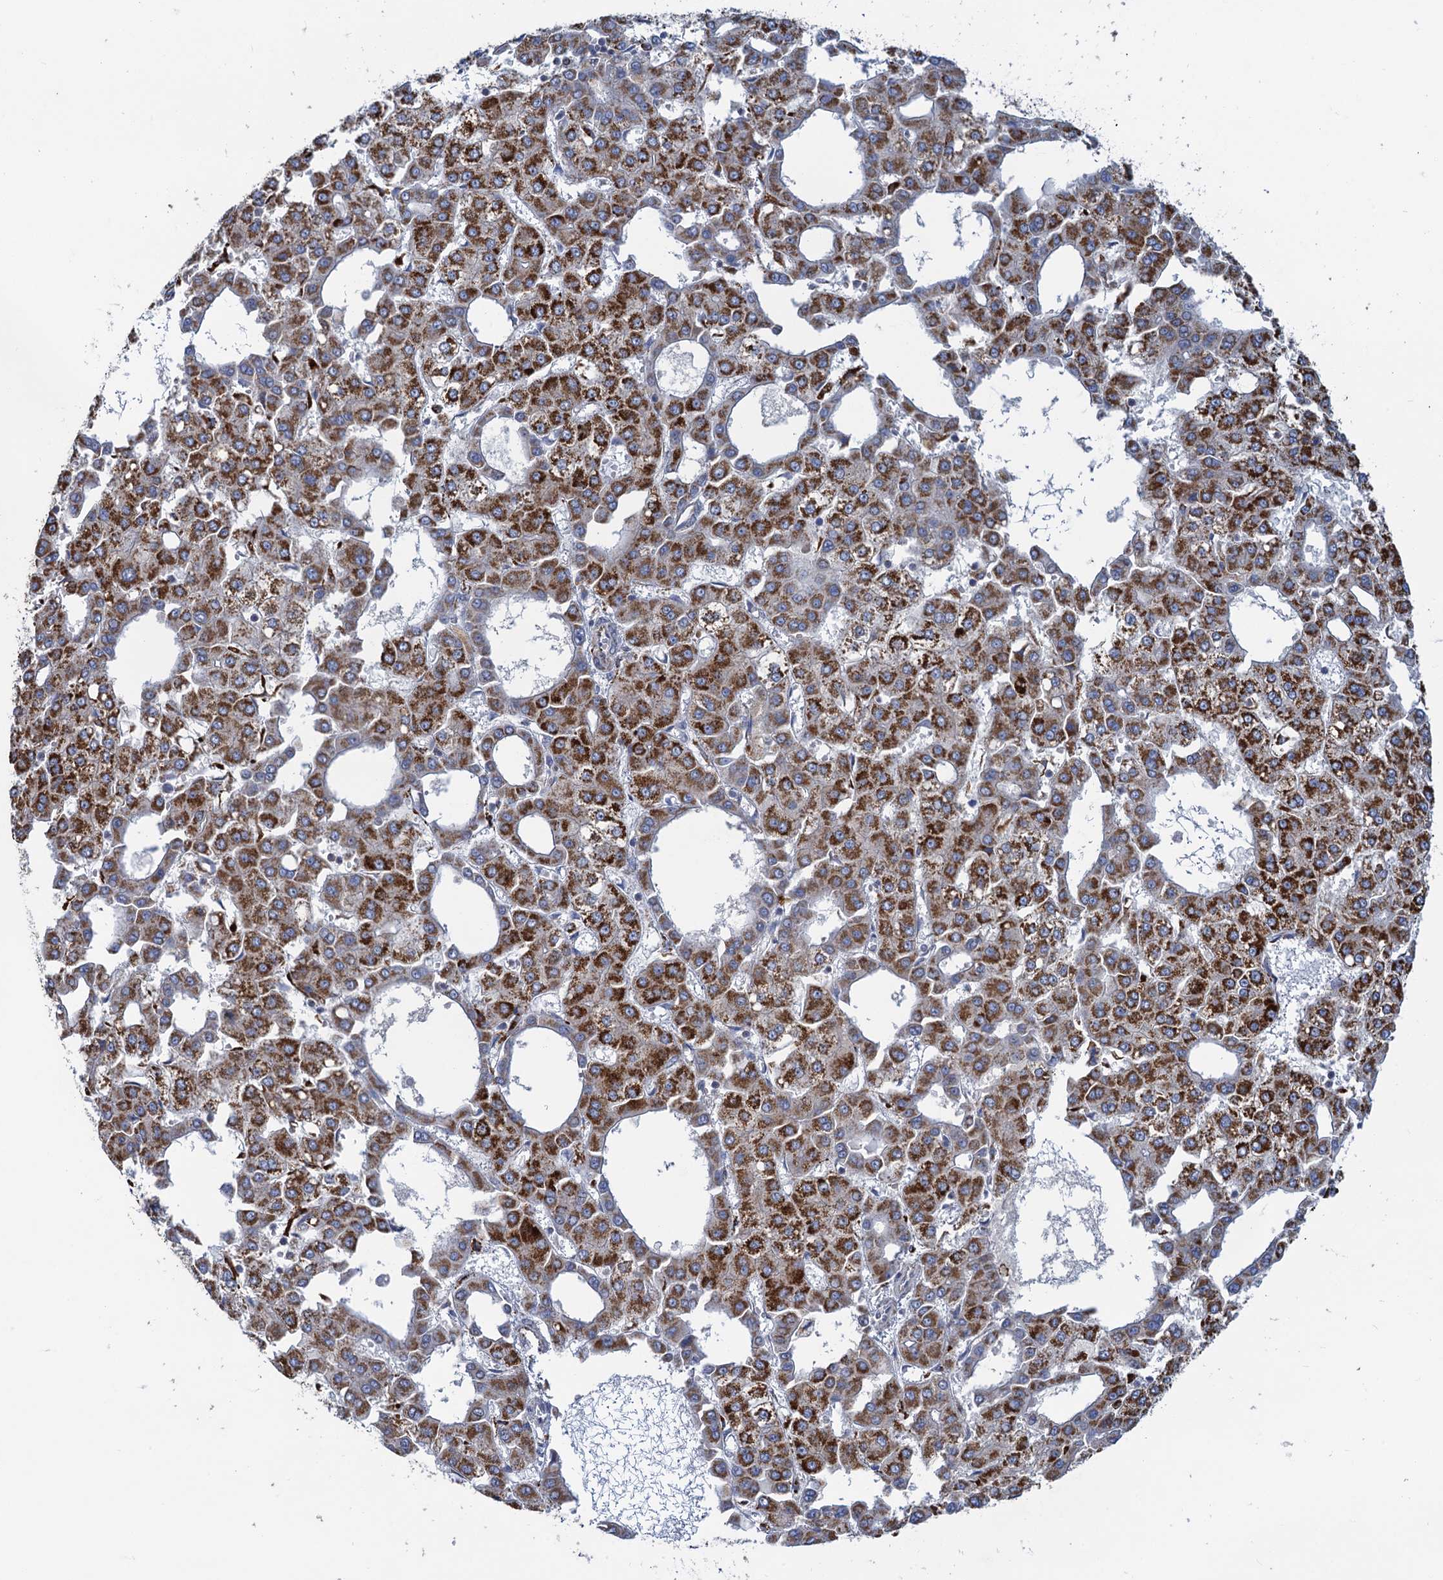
{"staining": {"intensity": "strong", "quantity": ">75%", "location": "cytoplasmic/membranous"}, "tissue": "liver cancer", "cell_type": "Tumor cells", "image_type": "cancer", "snomed": [{"axis": "morphology", "description": "Carcinoma, Hepatocellular, NOS"}, {"axis": "topography", "description": "Liver"}], "caption": "Immunohistochemistry micrograph of neoplastic tissue: human hepatocellular carcinoma (liver) stained using IHC shows high levels of strong protein expression localized specifically in the cytoplasmic/membranous of tumor cells, appearing as a cytoplasmic/membranous brown color.", "gene": "ANKS3", "patient": {"sex": "male", "age": 47}}